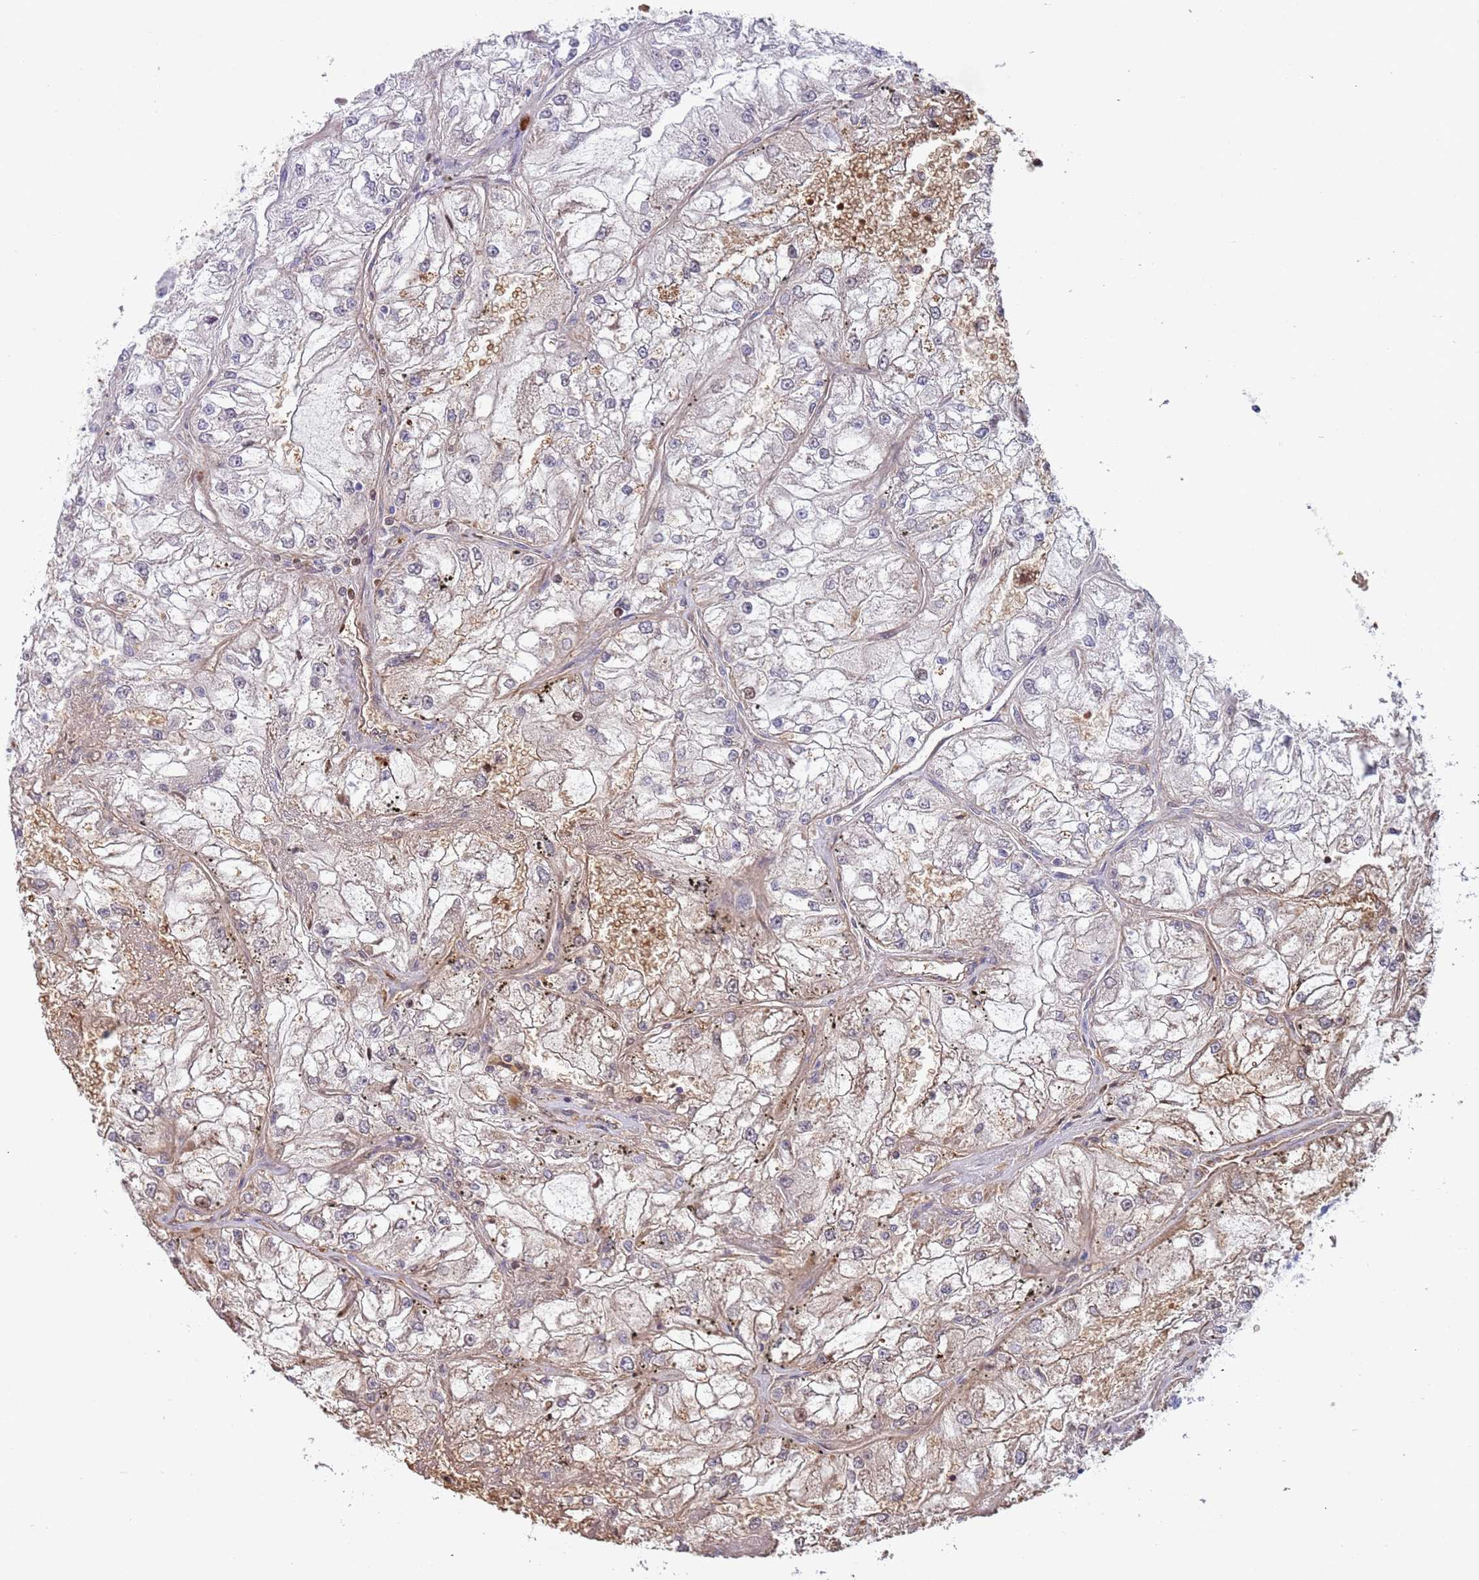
{"staining": {"intensity": "moderate", "quantity": "<25%", "location": "cytoplasmic/membranous"}, "tissue": "renal cancer", "cell_type": "Tumor cells", "image_type": "cancer", "snomed": [{"axis": "morphology", "description": "Adenocarcinoma, NOS"}, {"axis": "topography", "description": "Kidney"}], "caption": "Renal adenocarcinoma was stained to show a protein in brown. There is low levels of moderate cytoplasmic/membranous staining in approximately <25% of tumor cells.", "gene": "LYPD6B", "patient": {"sex": "female", "age": 72}}